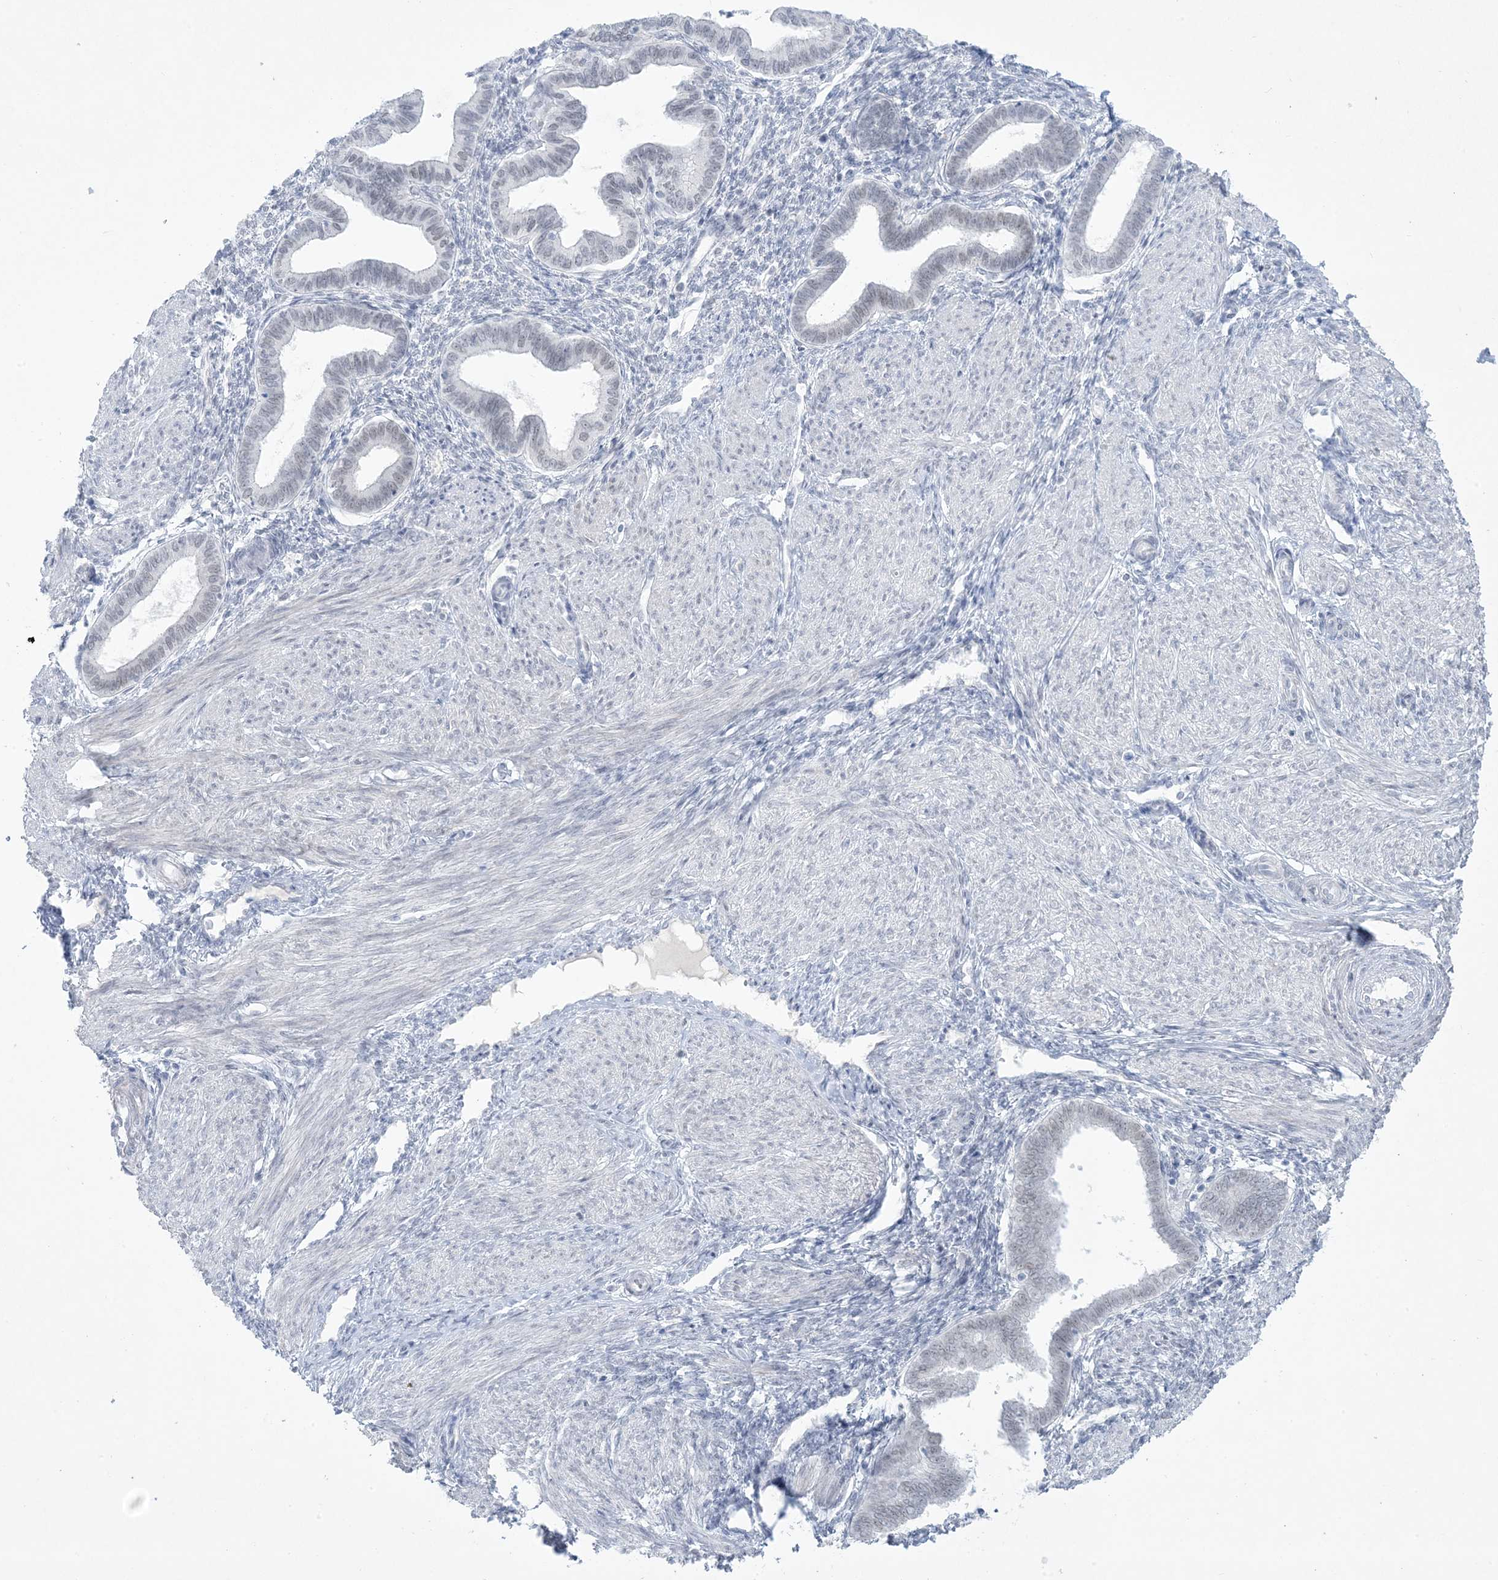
{"staining": {"intensity": "negative", "quantity": "none", "location": "none"}, "tissue": "endometrium", "cell_type": "Cells in endometrial stroma", "image_type": "normal", "snomed": [{"axis": "morphology", "description": "Normal tissue, NOS"}, {"axis": "topography", "description": "Endometrium"}], "caption": "Immunohistochemistry image of normal endometrium: human endometrium stained with DAB (3,3'-diaminobenzidine) reveals no significant protein expression in cells in endometrial stroma. (DAB IHC with hematoxylin counter stain).", "gene": "HOMEZ", "patient": {"sex": "female", "age": 53}}